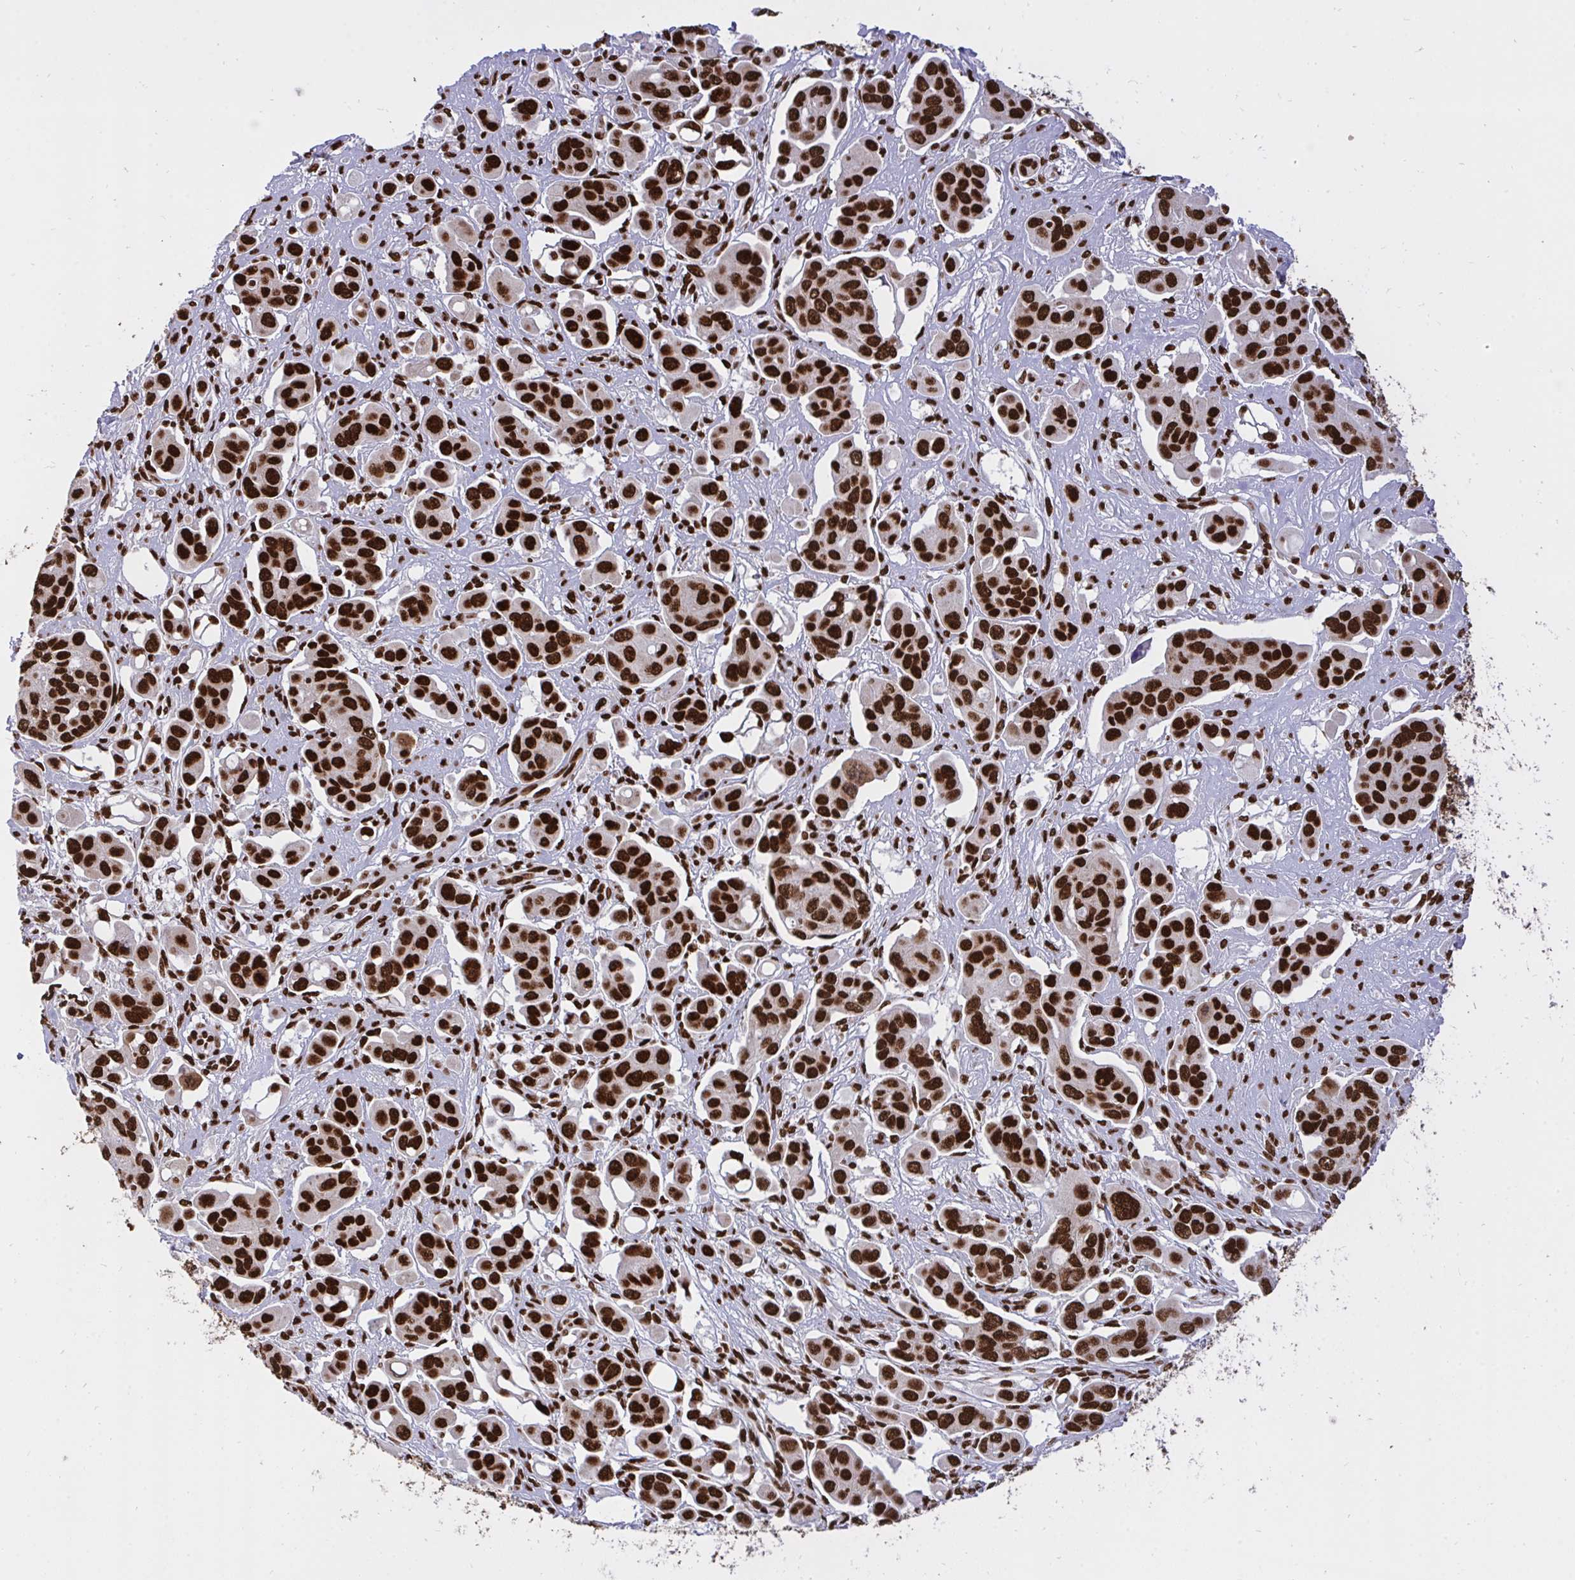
{"staining": {"intensity": "strong", "quantity": ">75%", "location": "nuclear"}, "tissue": "ovarian cancer", "cell_type": "Tumor cells", "image_type": "cancer", "snomed": [{"axis": "morphology", "description": "Carcinoma, endometroid"}, {"axis": "topography", "description": "Ovary"}], "caption": "Protein expression by immunohistochemistry exhibits strong nuclear expression in approximately >75% of tumor cells in ovarian endometroid carcinoma. The staining is performed using DAB brown chromogen to label protein expression. The nuclei are counter-stained blue using hematoxylin.", "gene": "HNRNPL", "patient": {"sex": "female", "age": 70}}